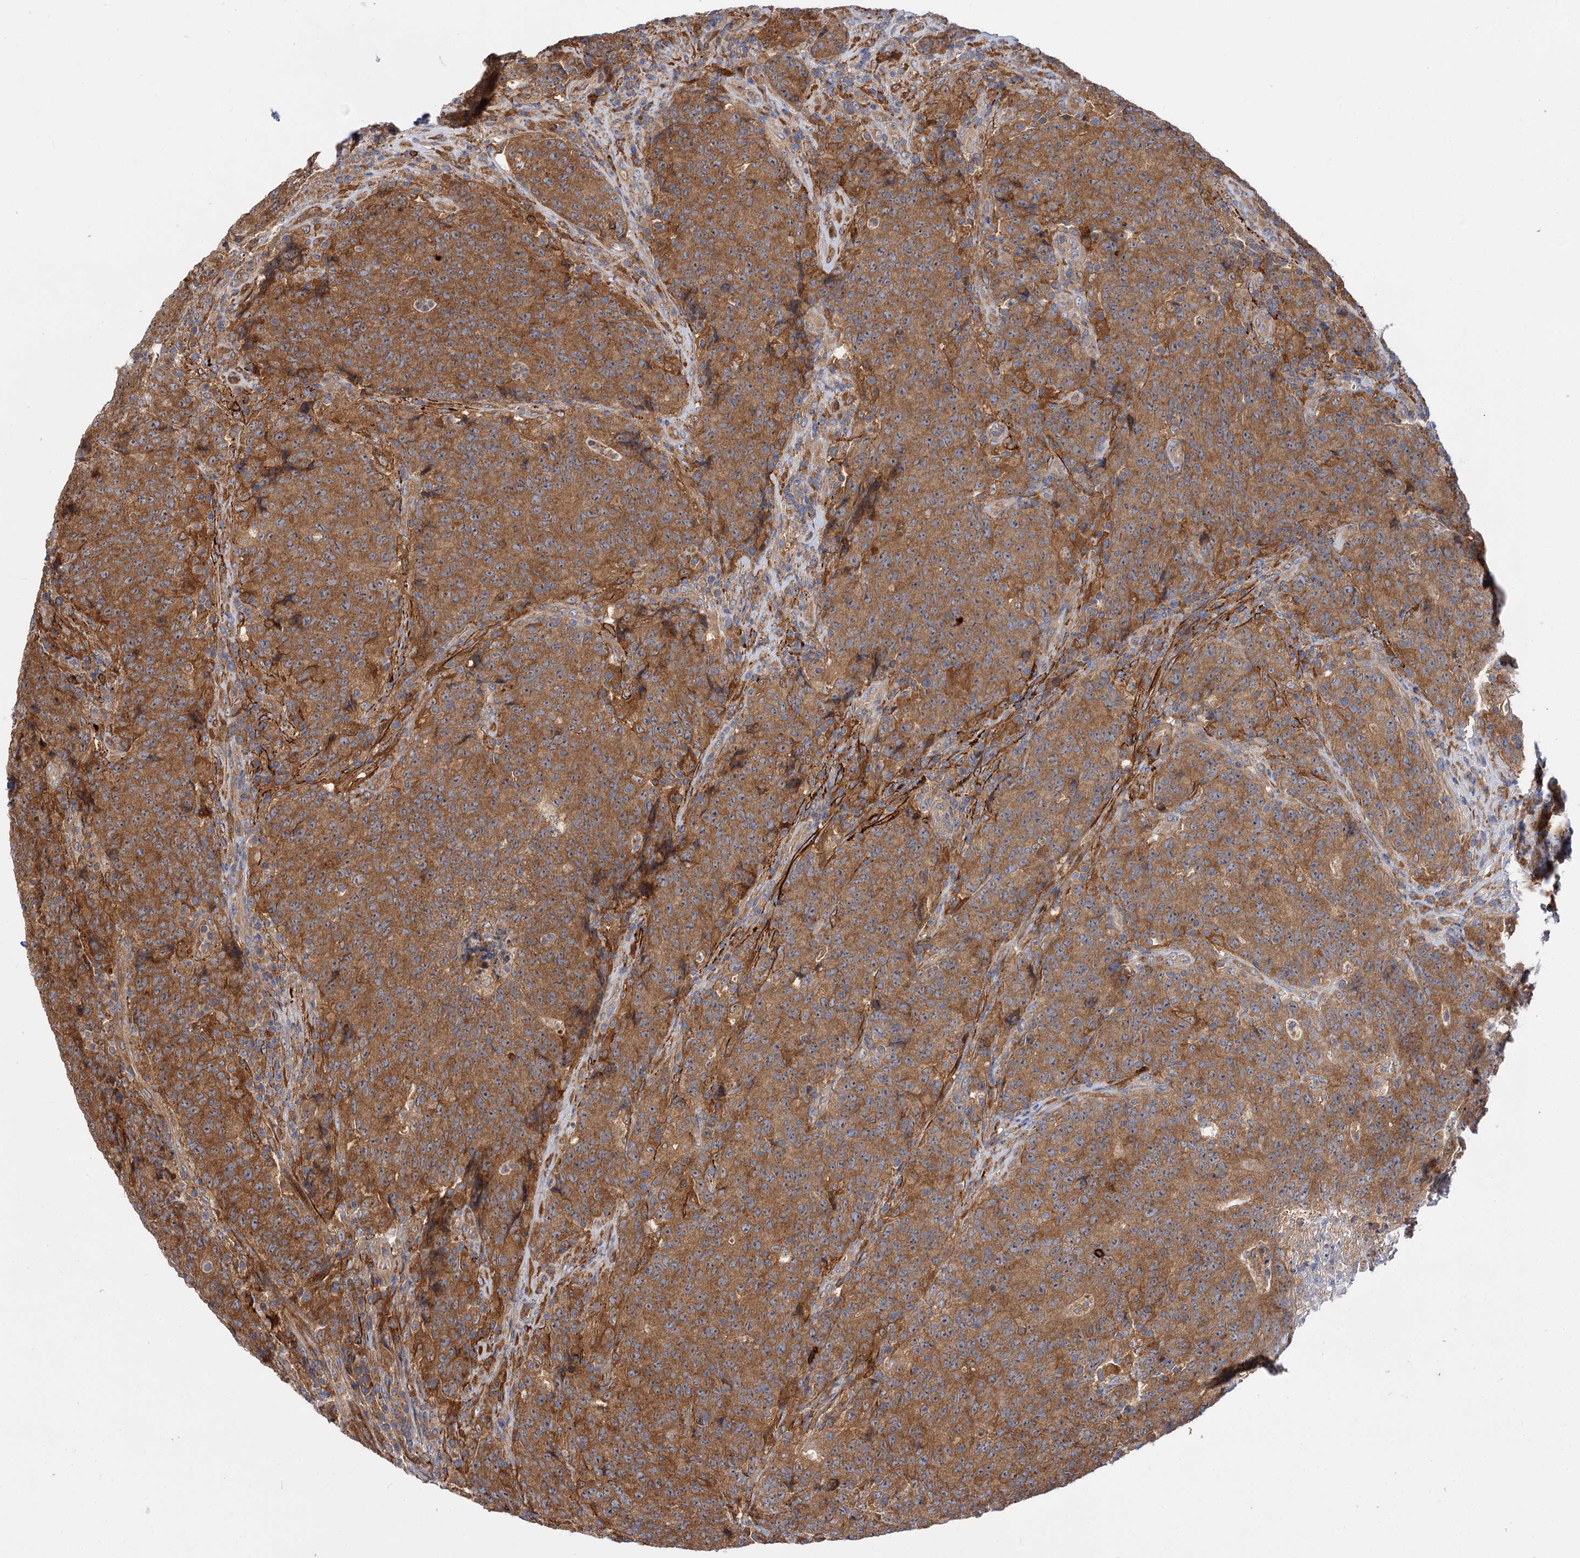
{"staining": {"intensity": "moderate", "quantity": ">75%", "location": "cytoplasmic/membranous"}, "tissue": "colorectal cancer", "cell_type": "Tumor cells", "image_type": "cancer", "snomed": [{"axis": "morphology", "description": "Adenocarcinoma, NOS"}, {"axis": "topography", "description": "Colon"}], "caption": "Immunohistochemistry (IHC) of human colorectal cancer demonstrates medium levels of moderate cytoplasmic/membranous expression in approximately >75% of tumor cells.", "gene": "PATL1", "patient": {"sex": "female", "age": 75}}